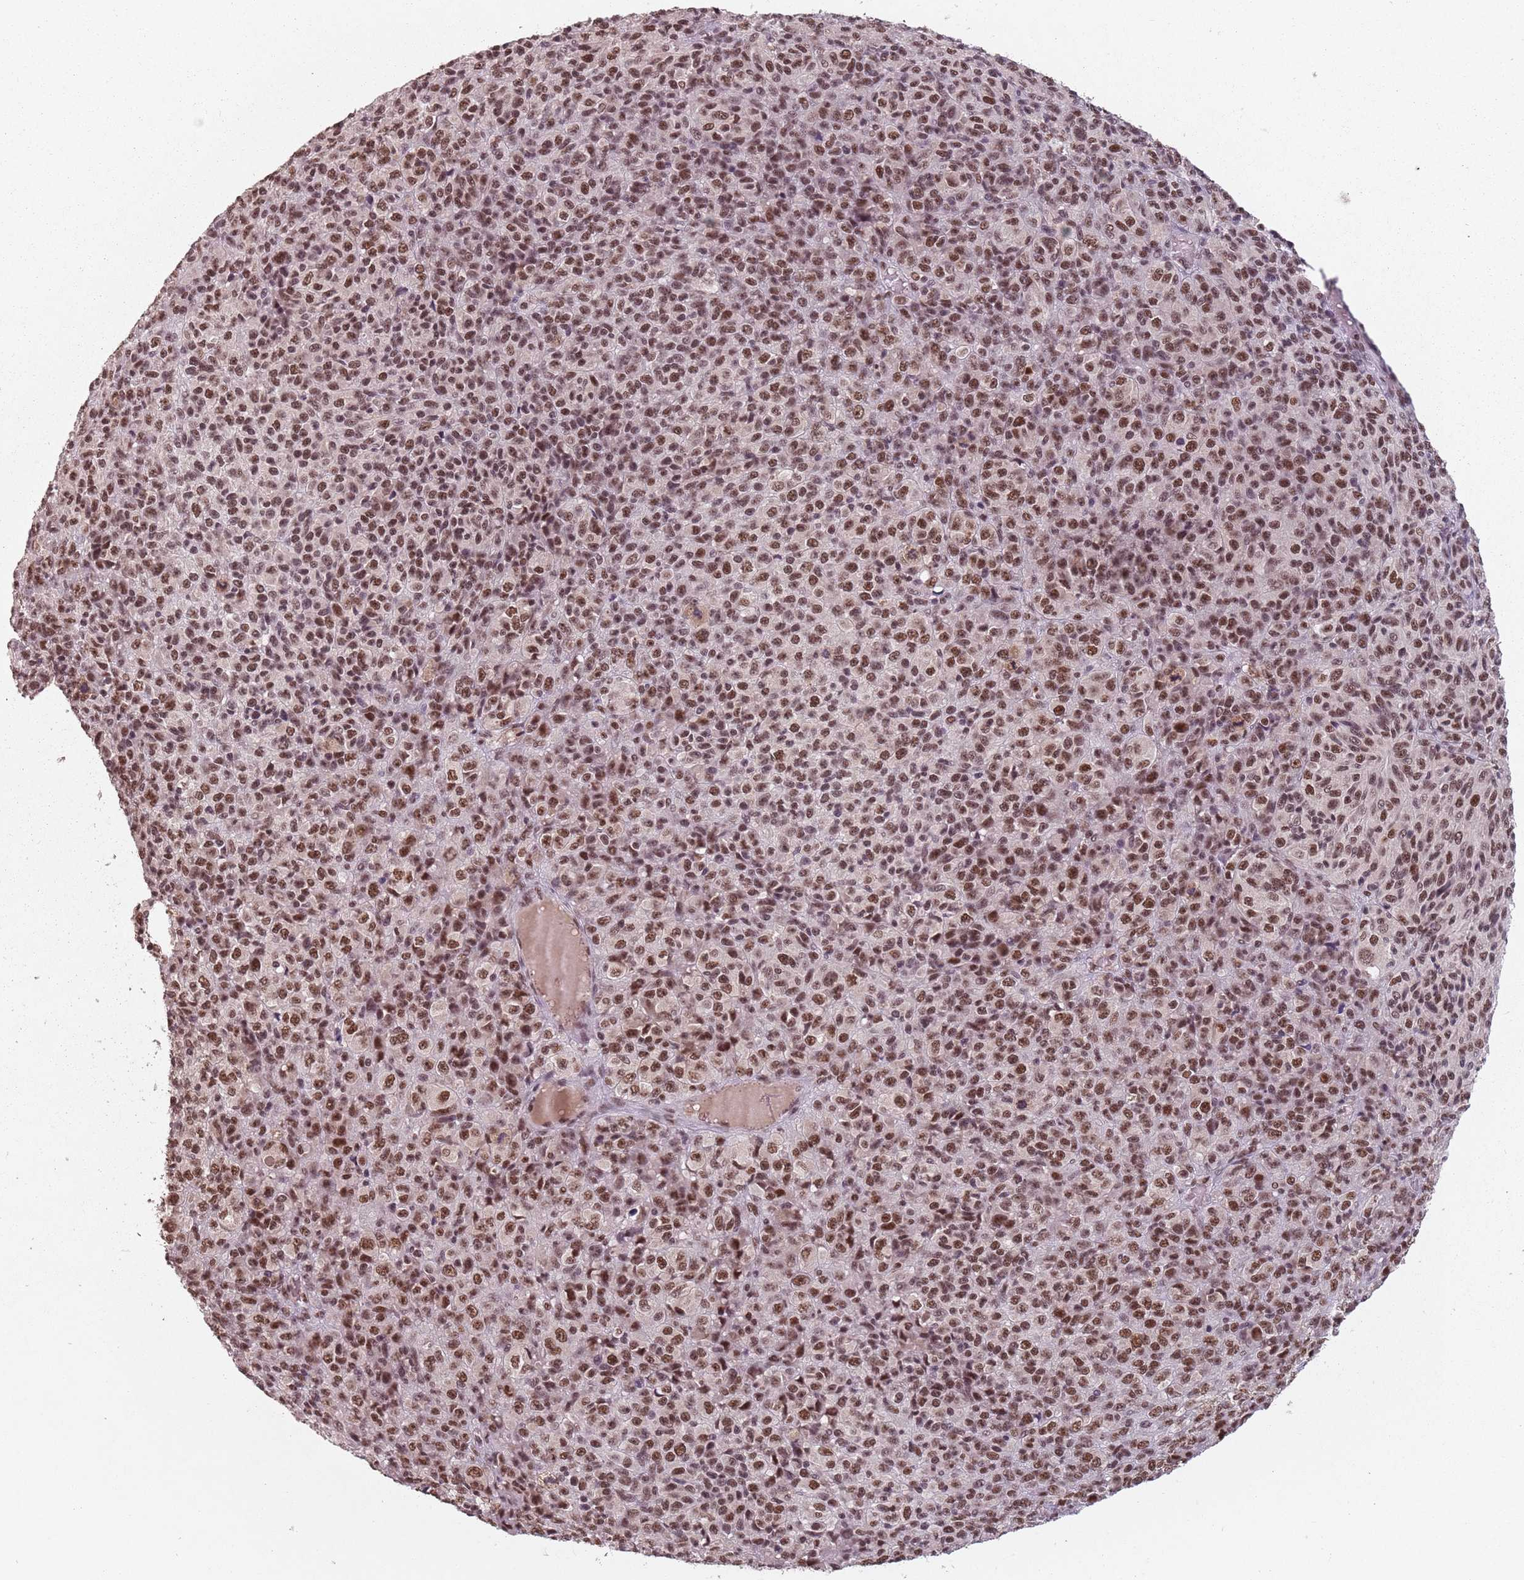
{"staining": {"intensity": "strong", "quantity": ">75%", "location": "nuclear"}, "tissue": "melanoma", "cell_type": "Tumor cells", "image_type": "cancer", "snomed": [{"axis": "morphology", "description": "Malignant melanoma, Metastatic site"}, {"axis": "topography", "description": "Brain"}], "caption": "A micrograph of melanoma stained for a protein displays strong nuclear brown staining in tumor cells.", "gene": "NCBP1", "patient": {"sex": "female", "age": 56}}